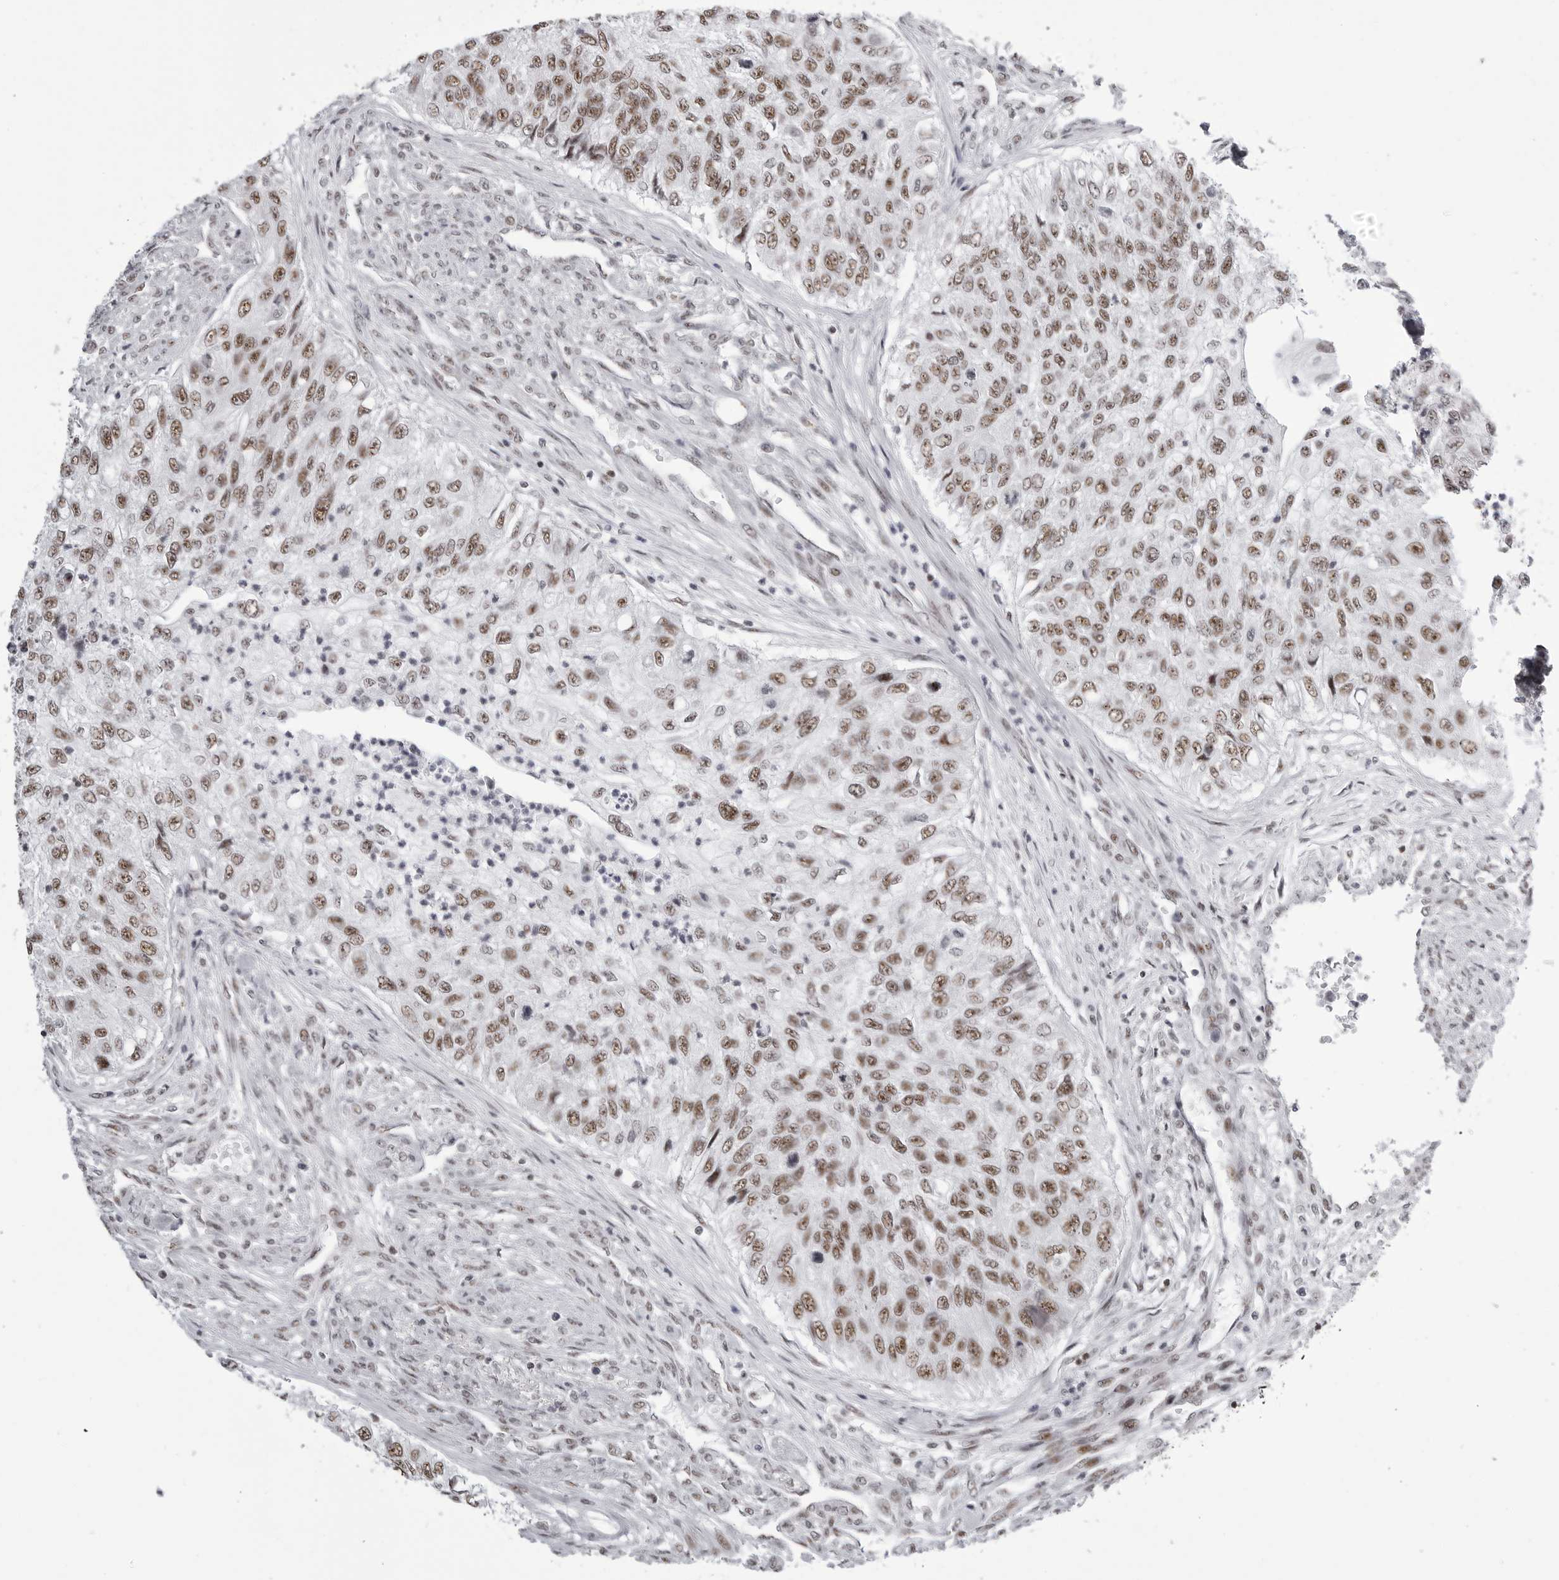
{"staining": {"intensity": "moderate", "quantity": ">75%", "location": "nuclear"}, "tissue": "urothelial cancer", "cell_type": "Tumor cells", "image_type": "cancer", "snomed": [{"axis": "morphology", "description": "Urothelial carcinoma, High grade"}, {"axis": "topography", "description": "Urinary bladder"}], "caption": "The histopathology image demonstrates a brown stain indicating the presence of a protein in the nuclear of tumor cells in high-grade urothelial carcinoma. Immunohistochemistry (ihc) stains the protein in brown and the nuclei are stained blue.", "gene": "WRAP53", "patient": {"sex": "female", "age": 60}}